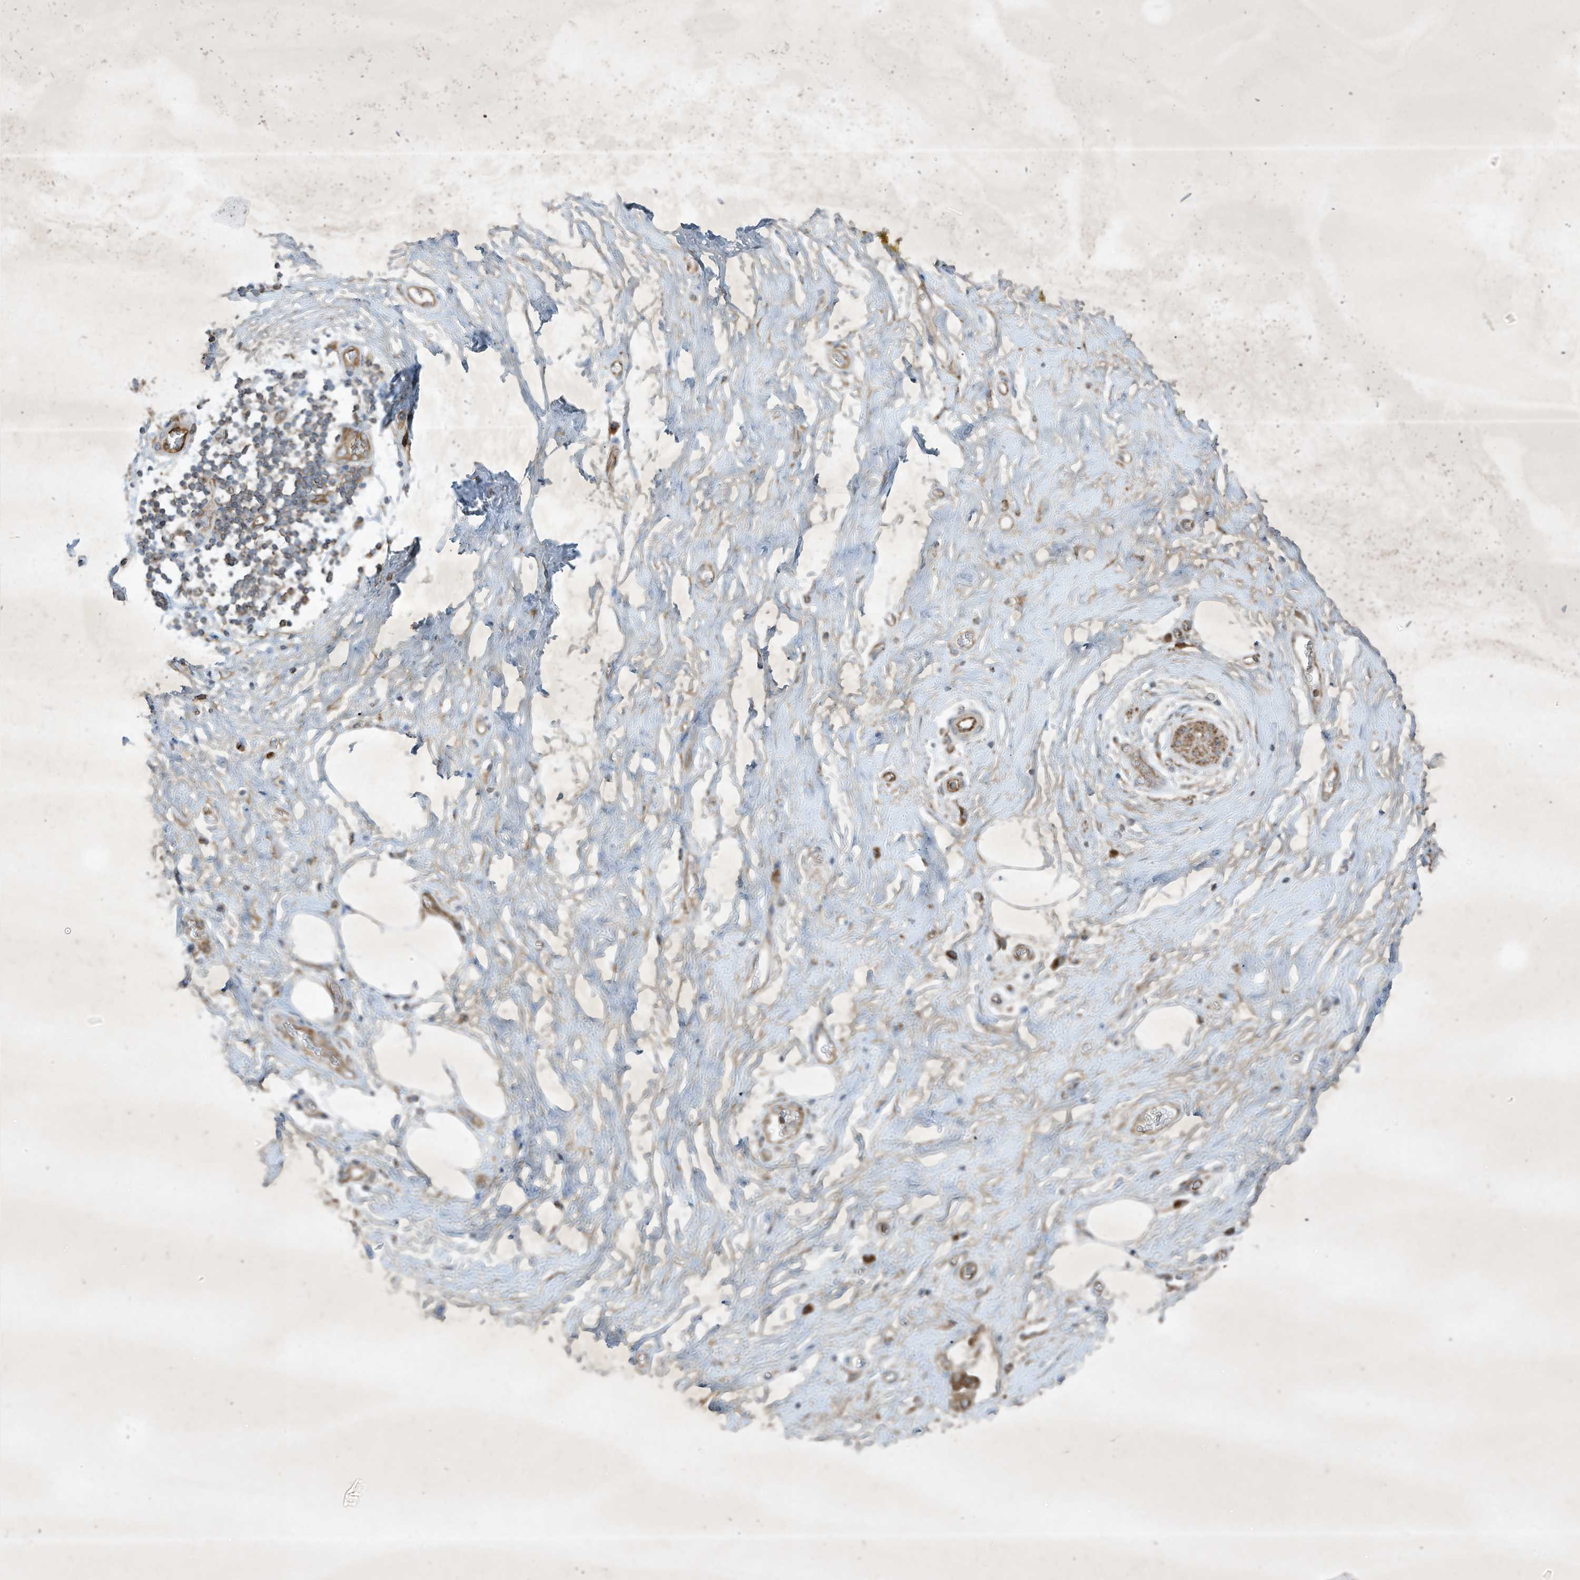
{"staining": {"intensity": "negative", "quantity": "none", "location": "none"}, "tissue": "adipose tissue", "cell_type": "Adipocytes", "image_type": "normal", "snomed": [{"axis": "morphology", "description": "Normal tissue, NOS"}, {"axis": "morphology", "description": "Adenocarcinoma, NOS"}, {"axis": "topography", "description": "Pancreas"}, {"axis": "topography", "description": "Peripheral nerve tissue"}], "caption": "IHC micrograph of benign adipose tissue stained for a protein (brown), which displays no staining in adipocytes.", "gene": "SYNJ2", "patient": {"sex": "male", "age": 59}}